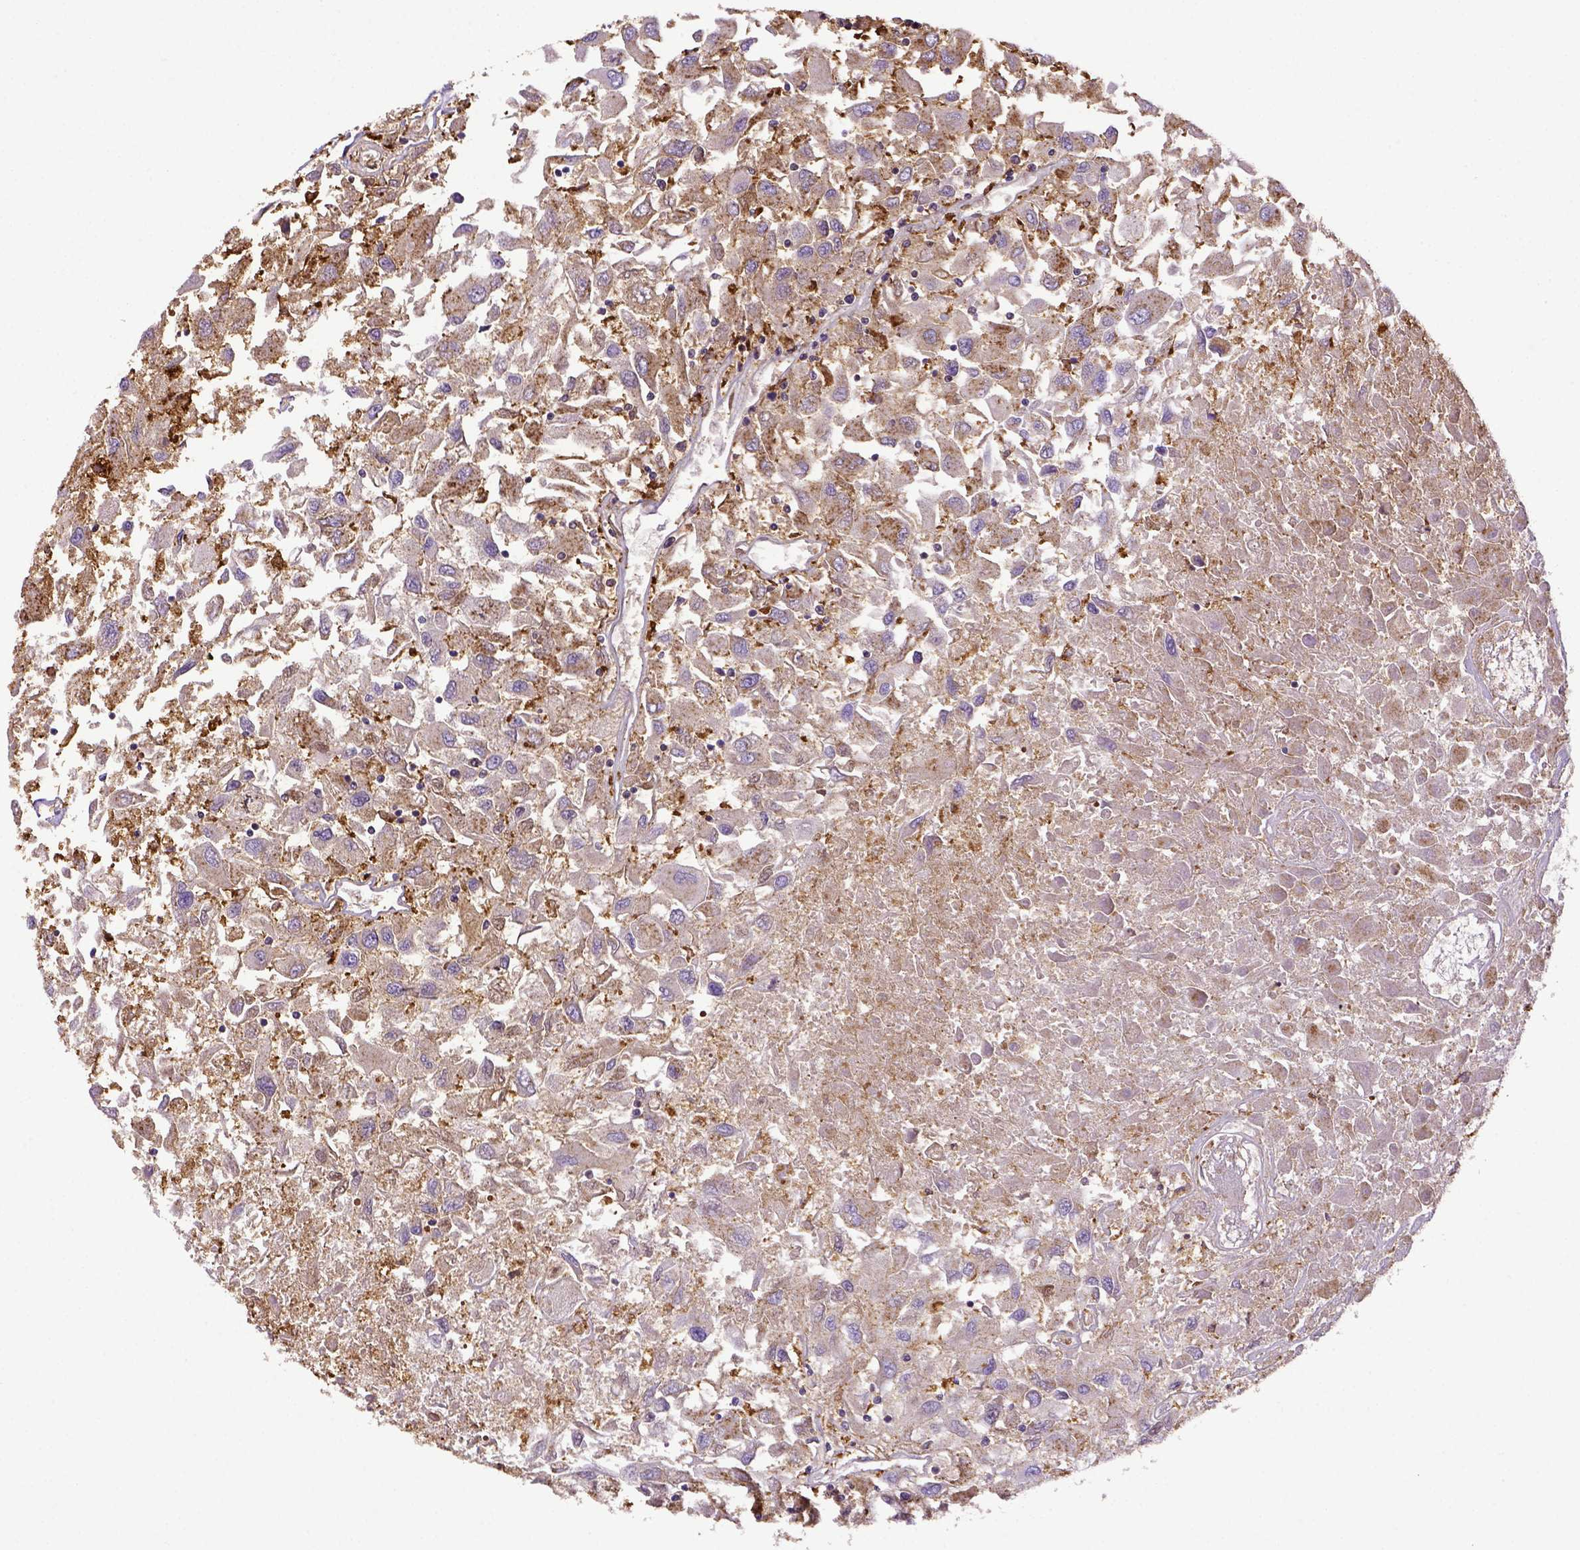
{"staining": {"intensity": "negative", "quantity": "none", "location": "none"}, "tissue": "renal cancer", "cell_type": "Tumor cells", "image_type": "cancer", "snomed": [{"axis": "morphology", "description": "Adenocarcinoma, NOS"}, {"axis": "topography", "description": "Kidney"}], "caption": "Protein analysis of renal cancer (adenocarcinoma) displays no significant expression in tumor cells.", "gene": "CD68", "patient": {"sex": "female", "age": 76}}